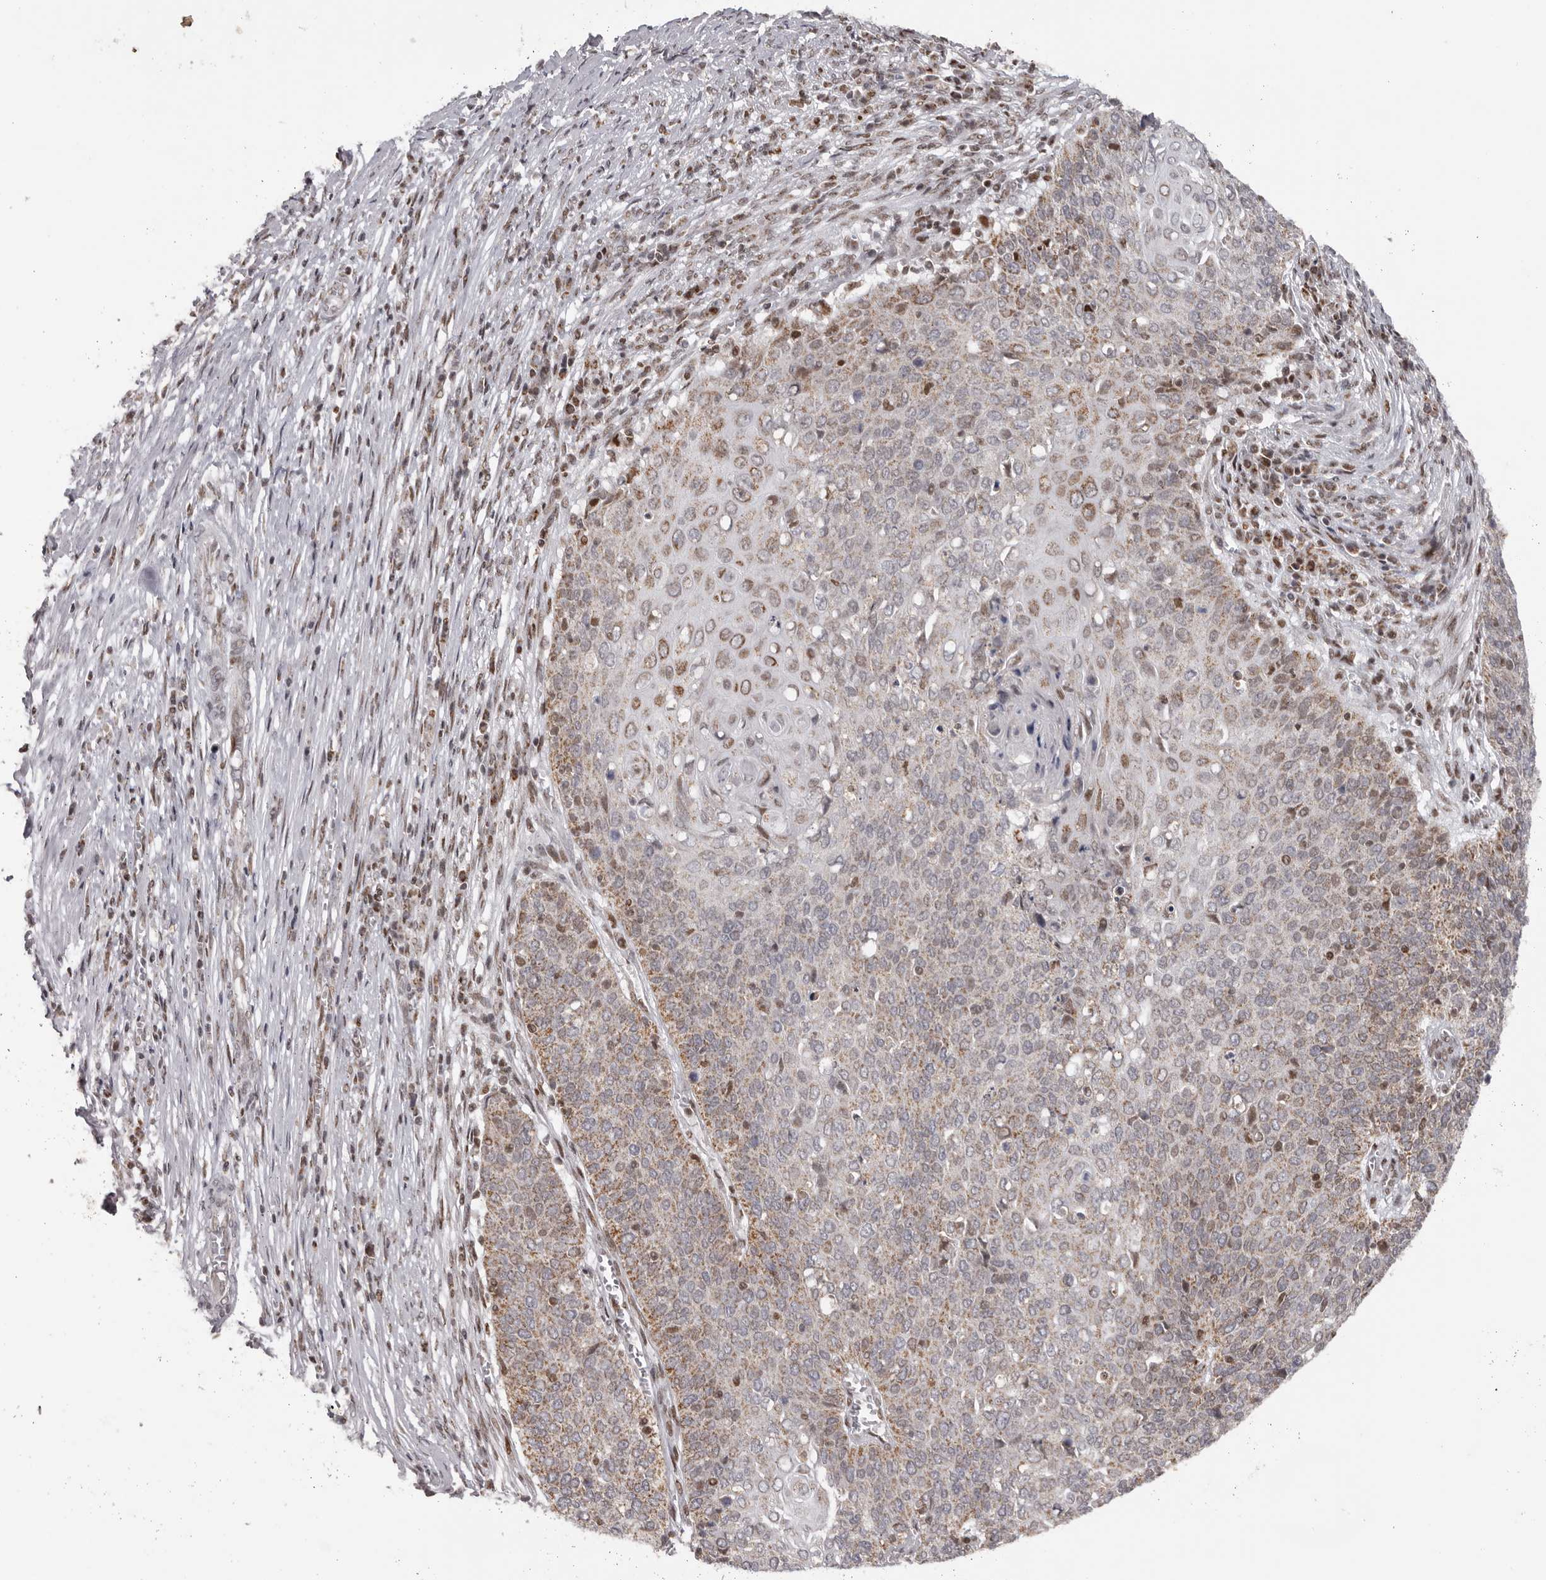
{"staining": {"intensity": "moderate", "quantity": "25%-75%", "location": "cytoplasmic/membranous,nuclear"}, "tissue": "cervical cancer", "cell_type": "Tumor cells", "image_type": "cancer", "snomed": [{"axis": "morphology", "description": "Squamous cell carcinoma, NOS"}, {"axis": "topography", "description": "Cervix"}], "caption": "Protein analysis of cervical squamous cell carcinoma tissue shows moderate cytoplasmic/membranous and nuclear positivity in approximately 25%-75% of tumor cells.", "gene": "C17orf99", "patient": {"sex": "female", "age": 39}}